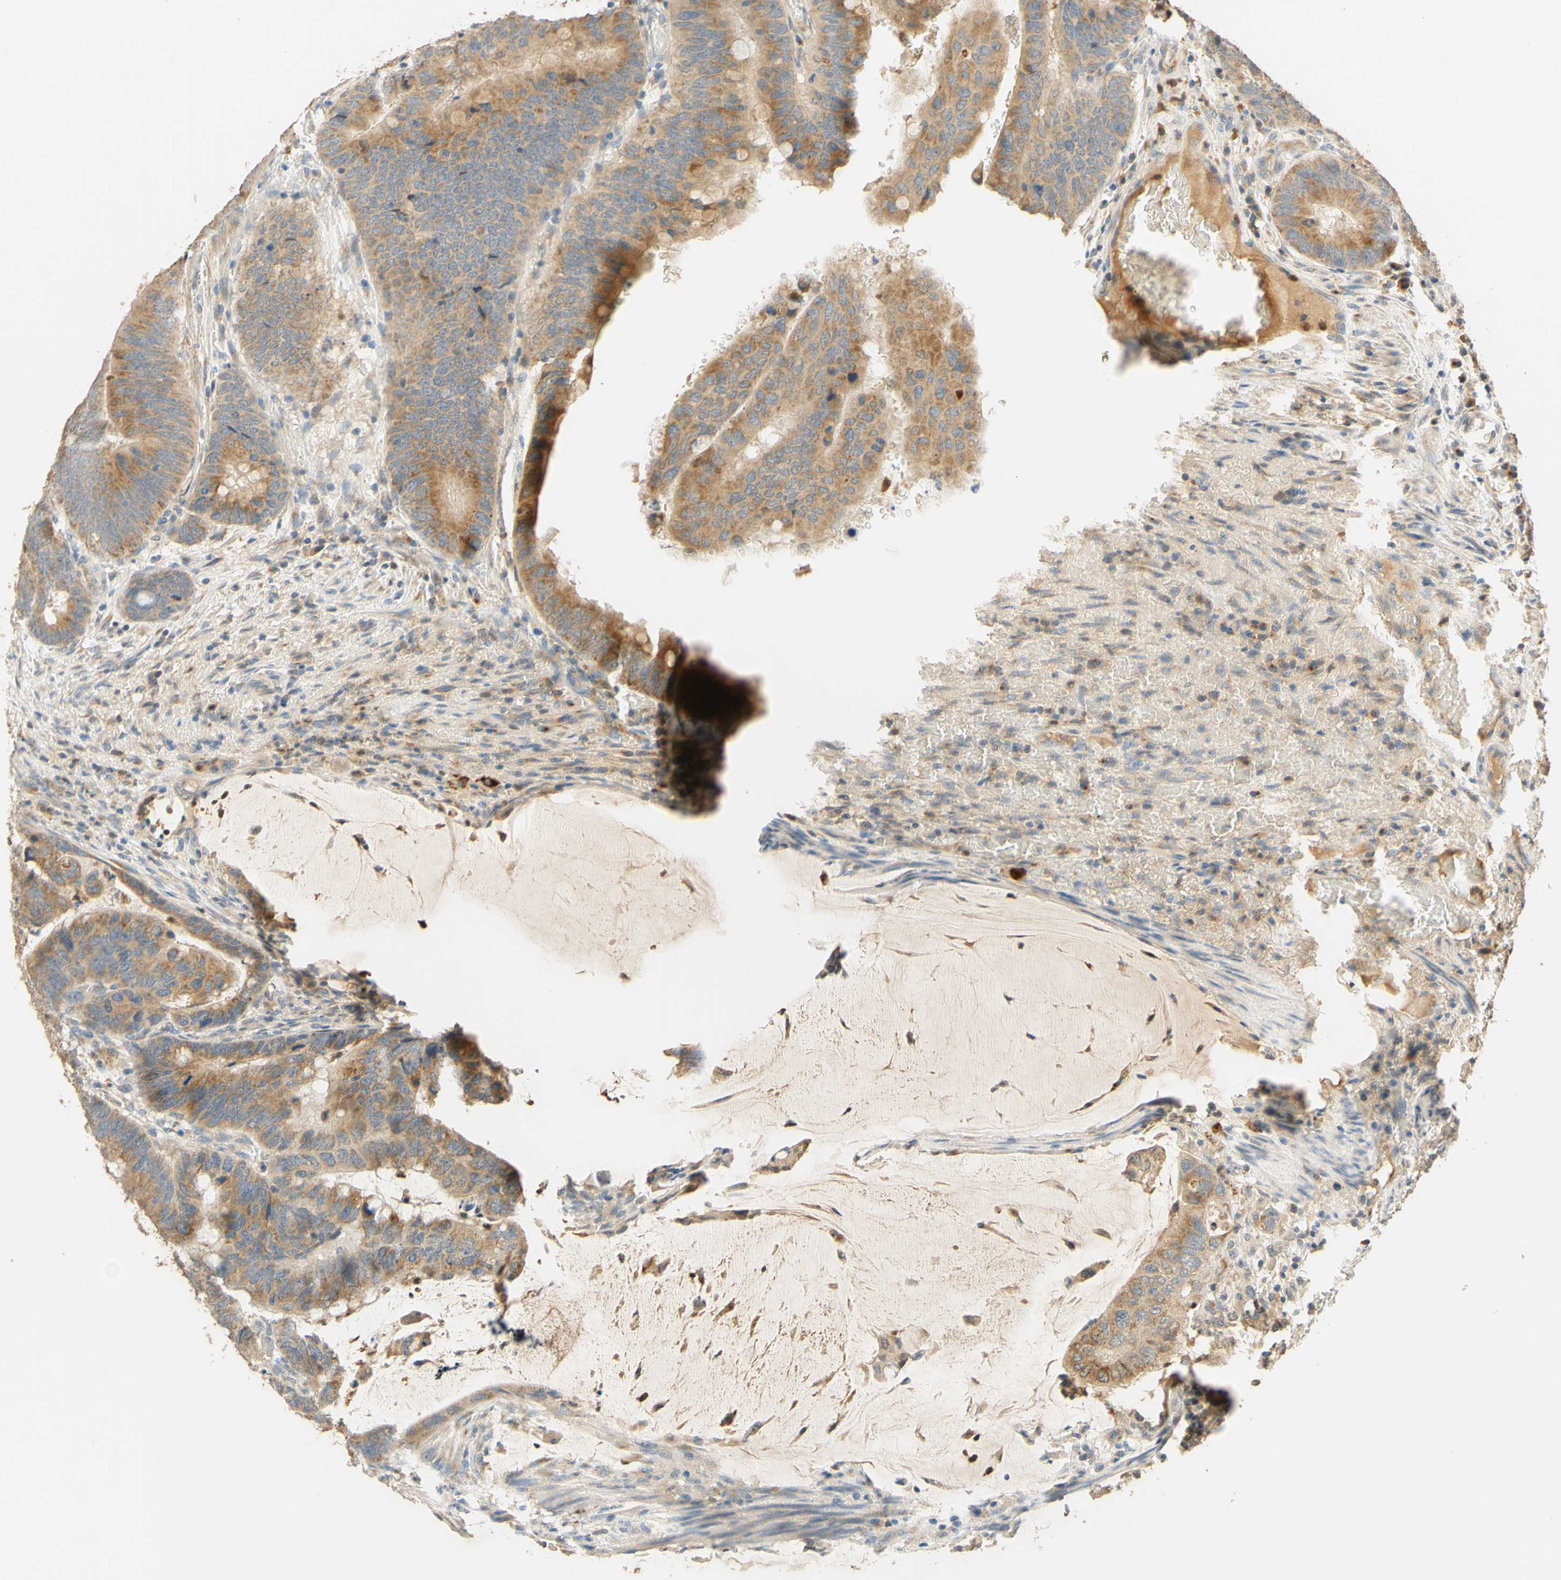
{"staining": {"intensity": "moderate", "quantity": ">75%", "location": "cytoplasmic/membranous"}, "tissue": "colorectal cancer", "cell_type": "Tumor cells", "image_type": "cancer", "snomed": [{"axis": "morphology", "description": "Normal tissue, NOS"}, {"axis": "morphology", "description": "Adenocarcinoma, NOS"}, {"axis": "topography", "description": "Rectum"}, {"axis": "topography", "description": "Peripheral nerve tissue"}], "caption": "IHC micrograph of neoplastic tissue: human colorectal adenocarcinoma stained using immunohistochemistry (IHC) displays medium levels of moderate protein expression localized specifically in the cytoplasmic/membranous of tumor cells, appearing as a cytoplasmic/membranous brown color.", "gene": "ENTREP2", "patient": {"sex": "male", "age": 92}}